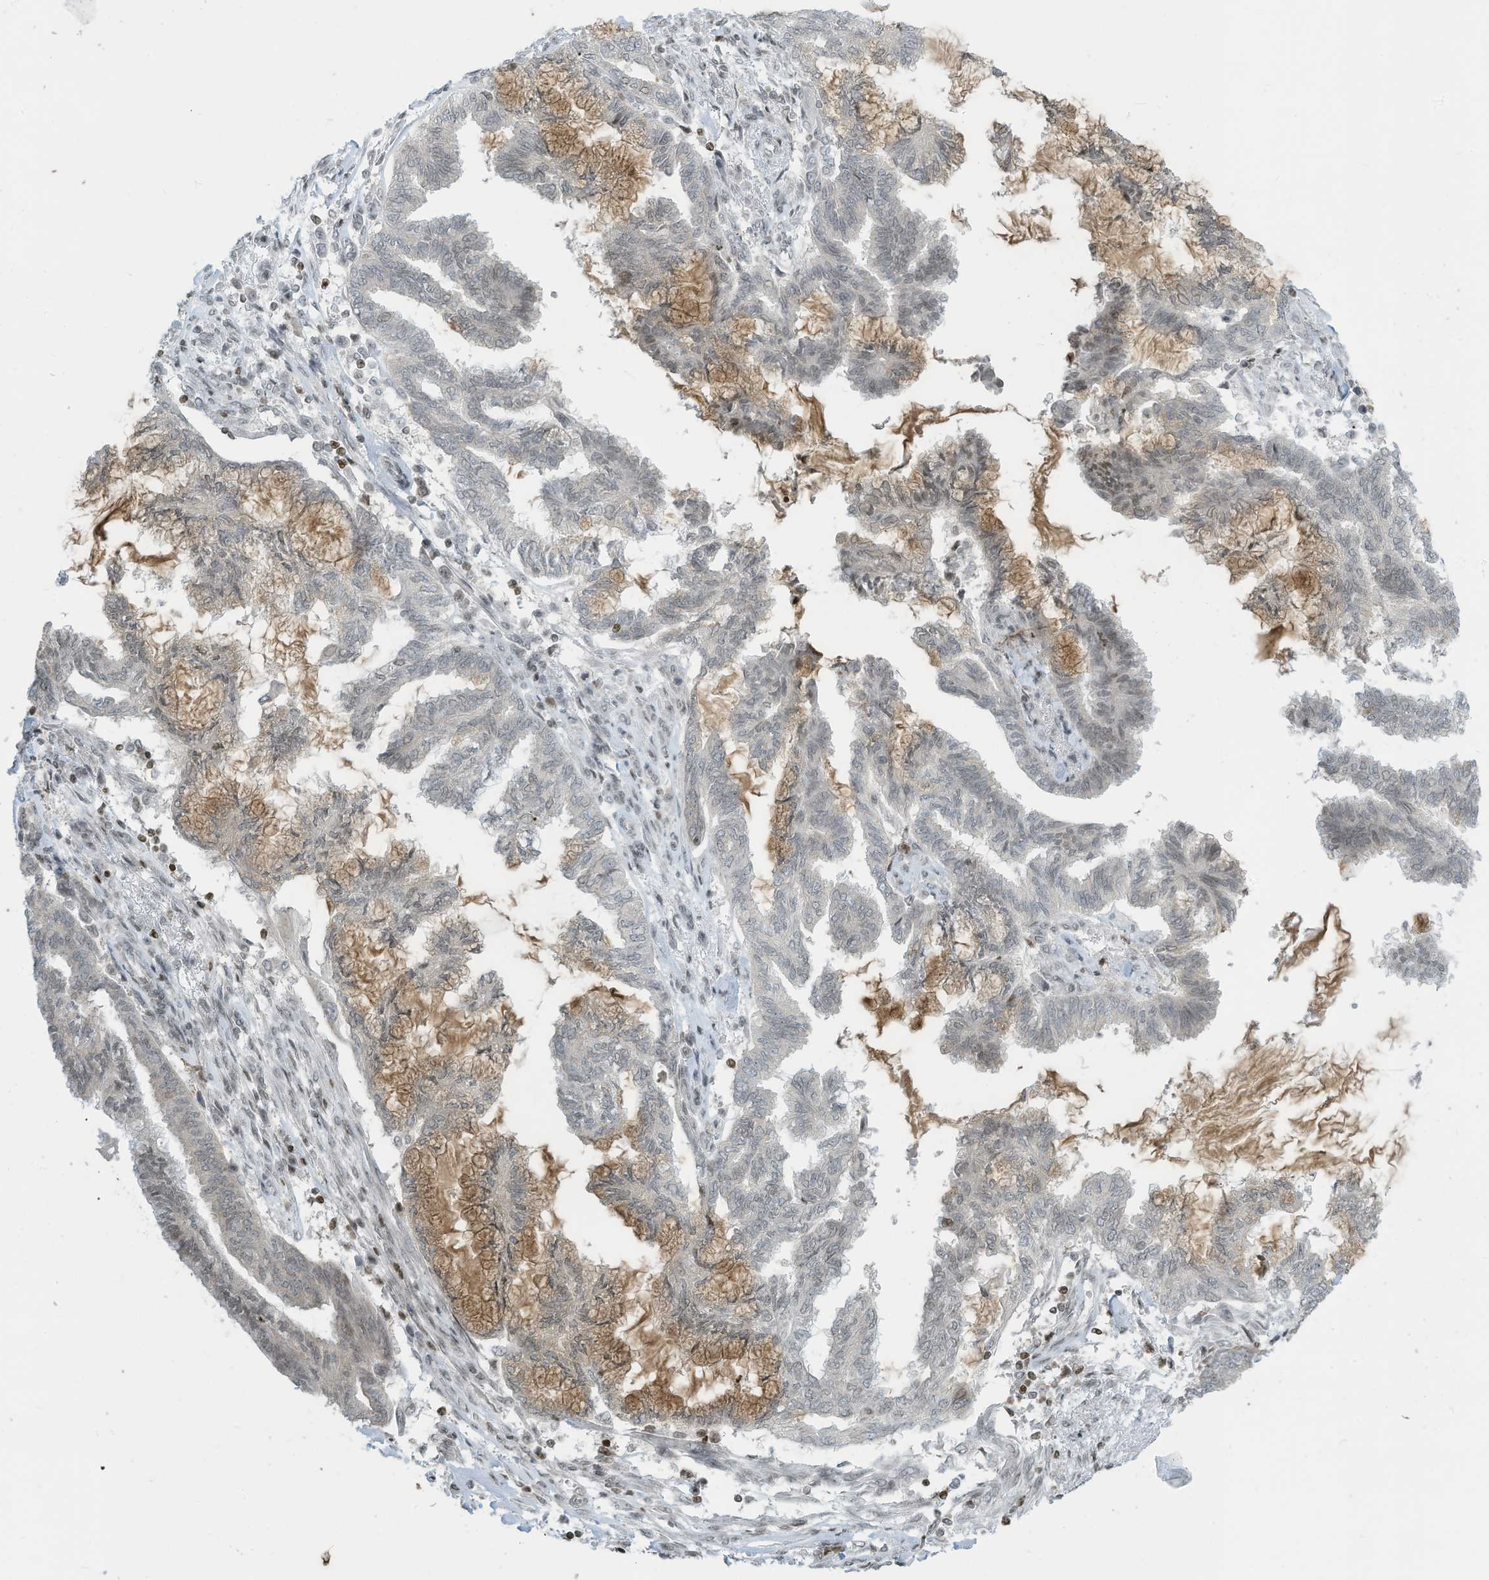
{"staining": {"intensity": "weak", "quantity": "<25%", "location": "nuclear"}, "tissue": "endometrial cancer", "cell_type": "Tumor cells", "image_type": "cancer", "snomed": [{"axis": "morphology", "description": "Adenocarcinoma, NOS"}, {"axis": "topography", "description": "Endometrium"}], "caption": "Immunohistochemistry photomicrograph of adenocarcinoma (endometrial) stained for a protein (brown), which exhibits no staining in tumor cells.", "gene": "ADI1", "patient": {"sex": "female", "age": 86}}